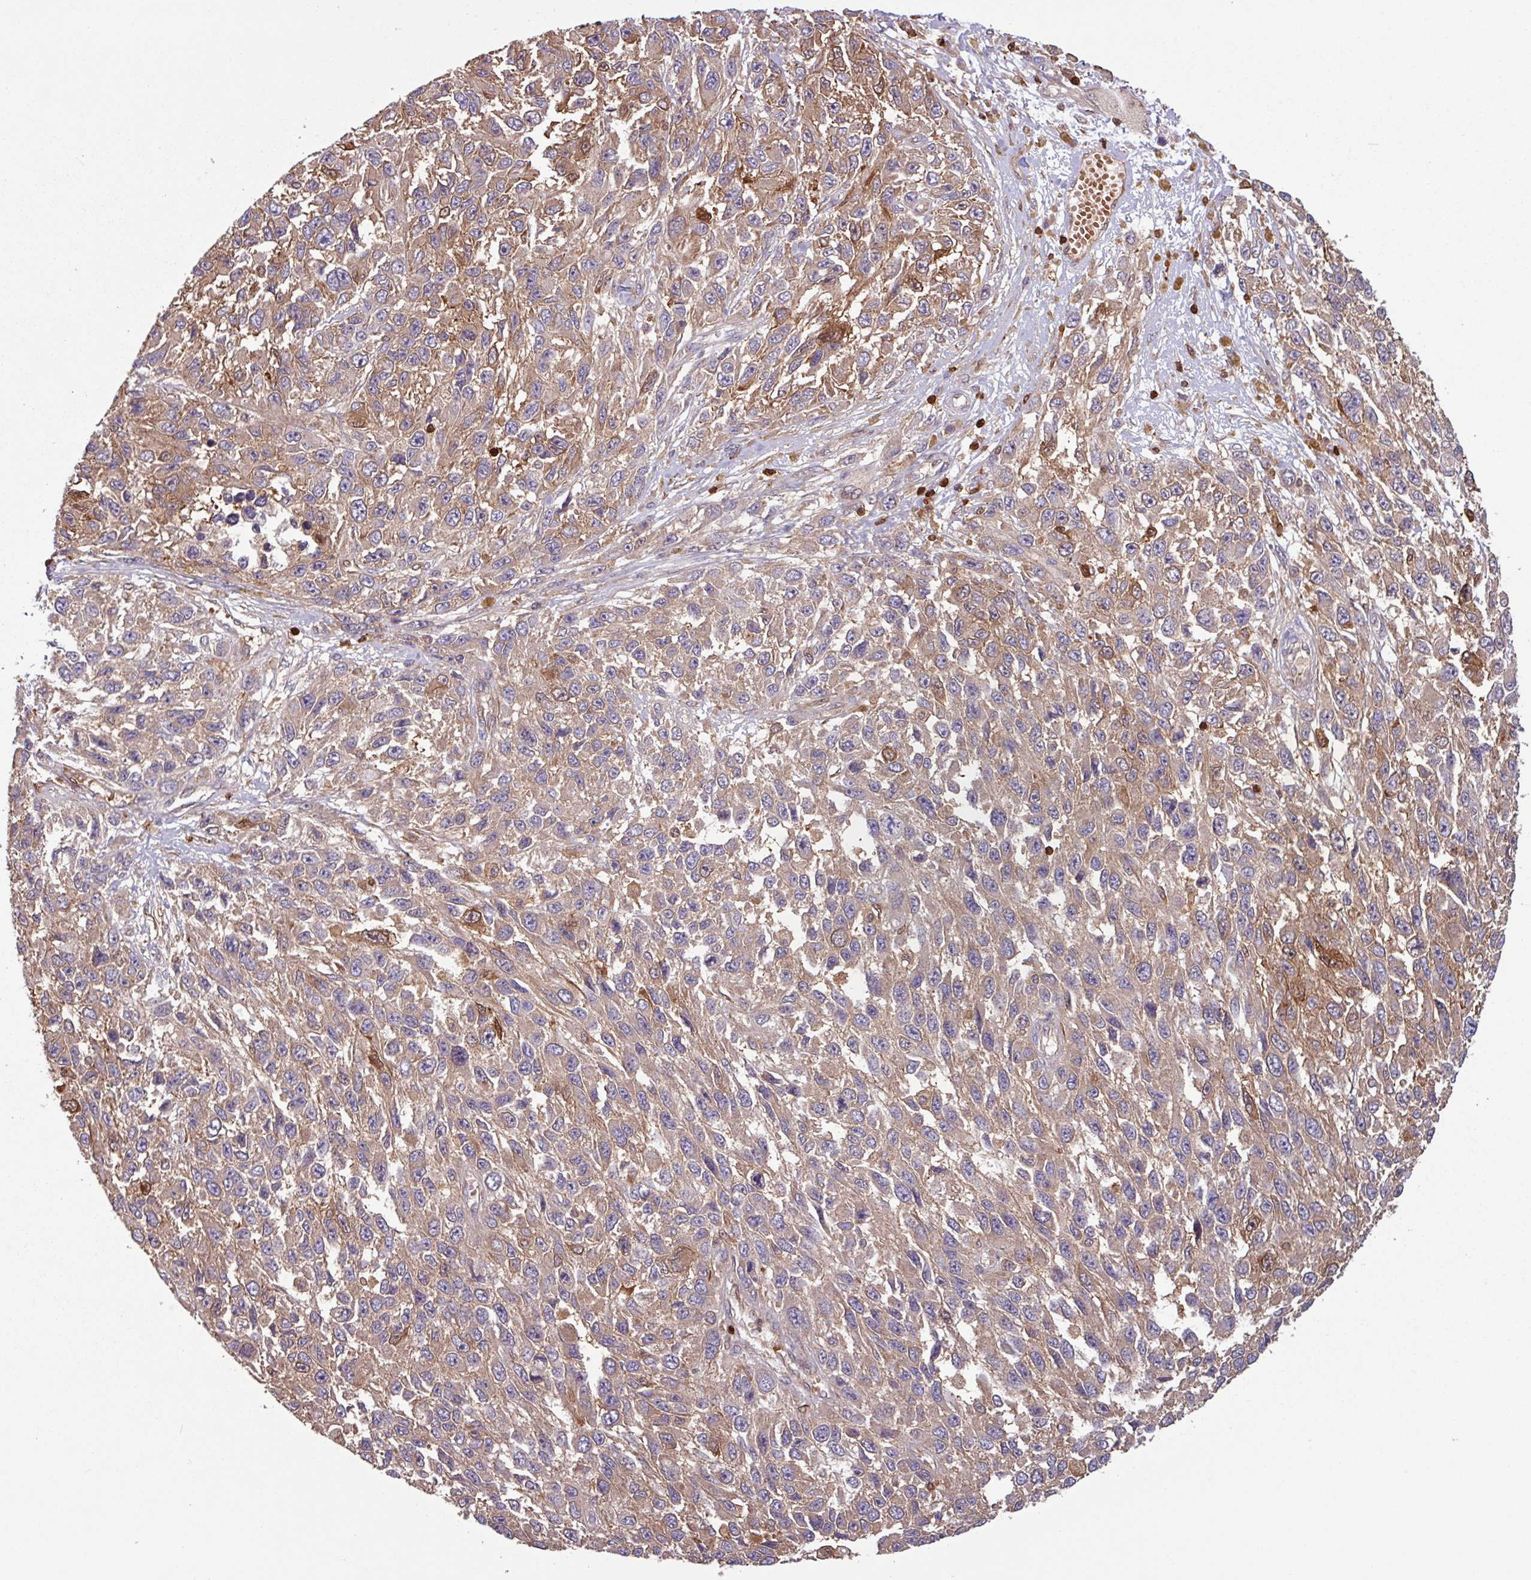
{"staining": {"intensity": "moderate", "quantity": ">75%", "location": "cytoplasmic/membranous"}, "tissue": "melanoma", "cell_type": "Tumor cells", "image_type": "cancer", "snomed": [{"axis": "morphology", "description": "Malignant melanoma, NOS"}, {"axis": "topography", "description": "Skin"}], "caption": "Melanoma was stained to show a protein in brown. There is medium levels of moderate cytoplasmic/membranous expression in approximately >75% of tumor cells.", "gene": "SEC61G", "patient": {"sex": "female", "age": 96}}